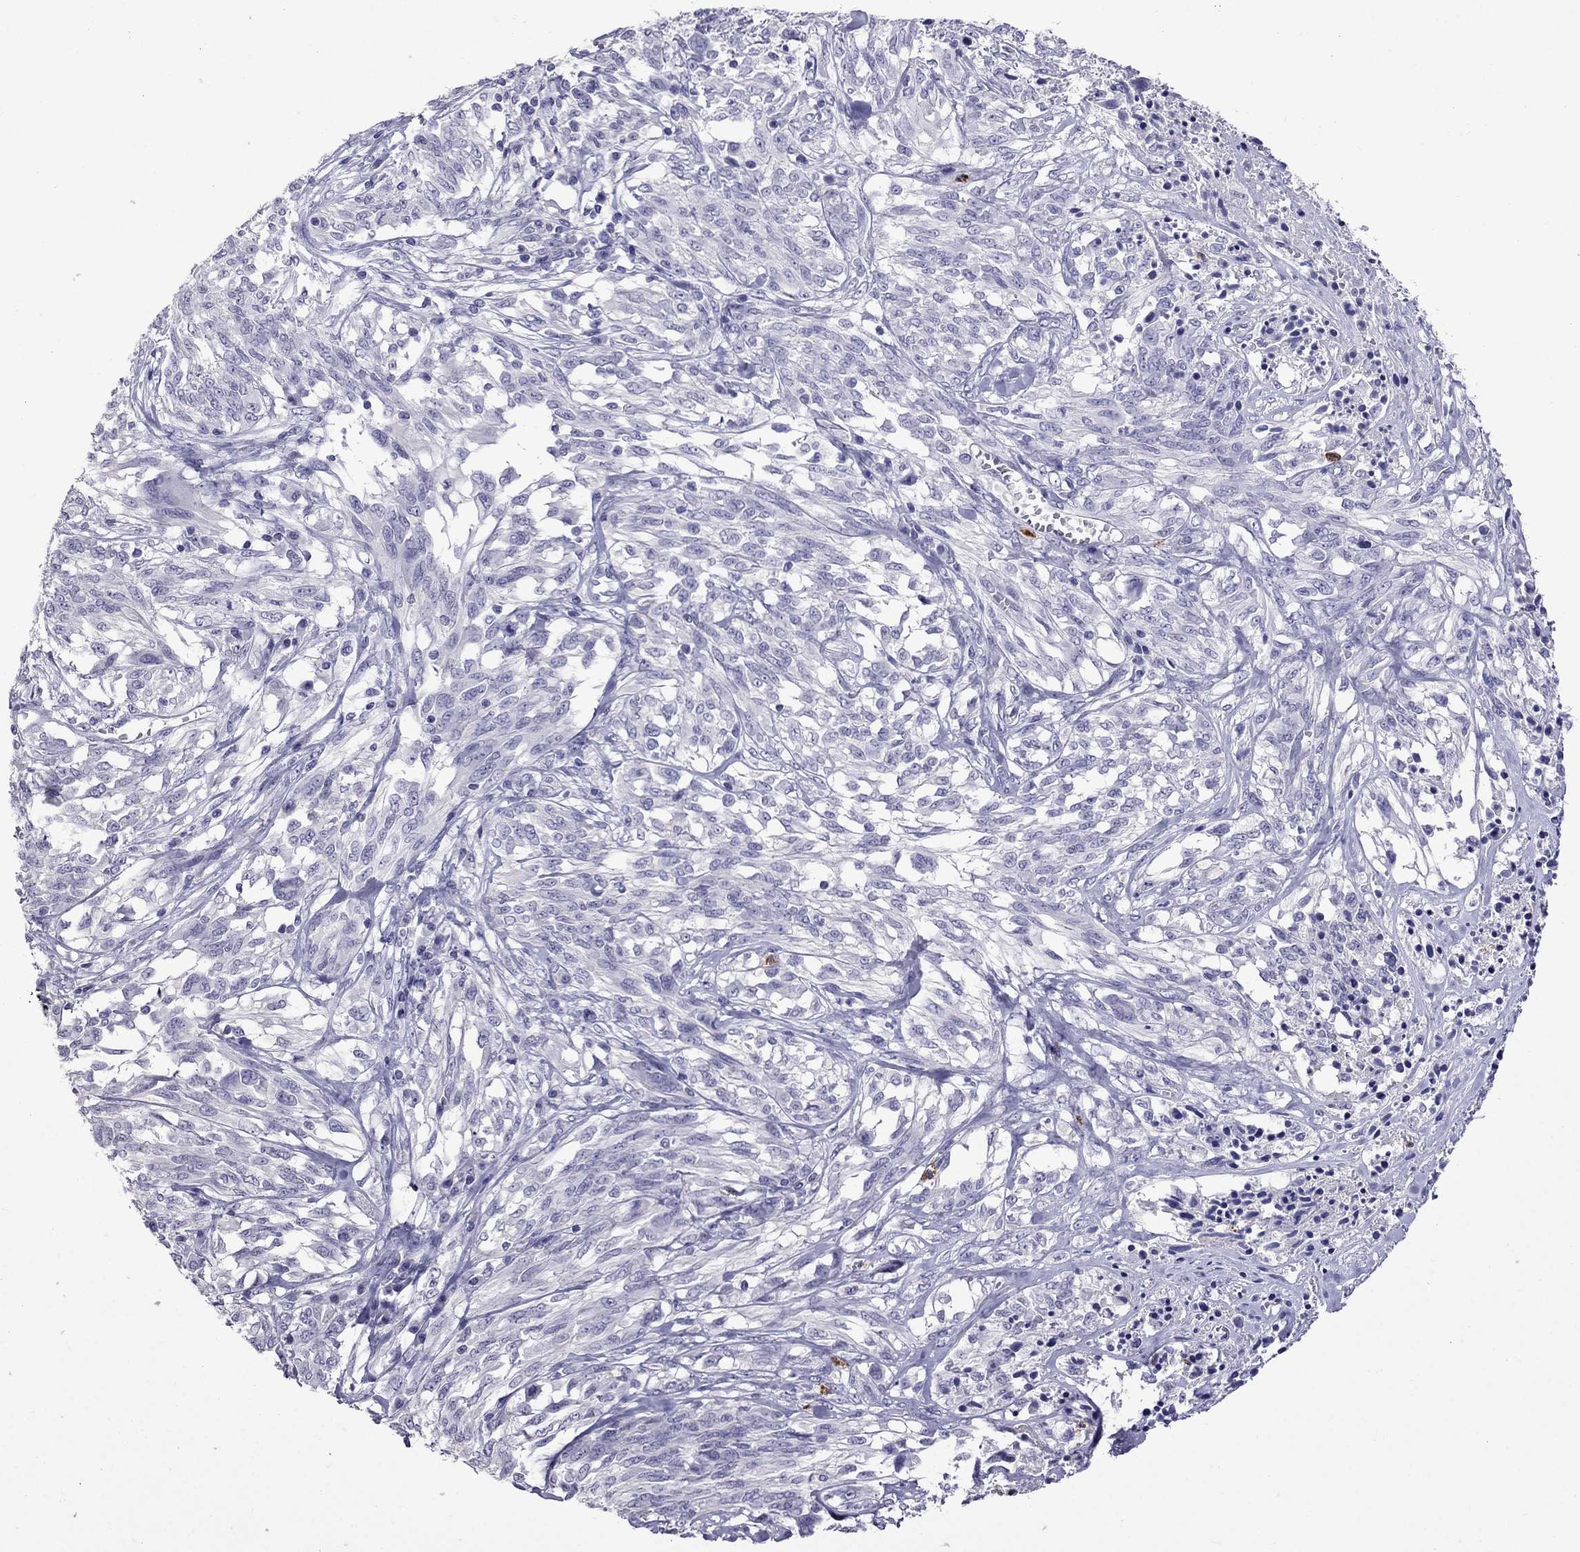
{"staining": {"intensity": "negative", "quantity": "none", "location": "none"}, "tissue": "melanoma", "cell_type": "Tumor cells", "image_type": "cancer", "snomed": [{"axis": "morphology", "description": "Malignant melanoma, NOS"}, {"axis": "topography", "description": "Skin"}], "caption": "Photomicrograph shows no significant protein expression in tumor cells of melanoma.", "gene": "OLFM4", "patient": {"sex": "female", "age": 91}}